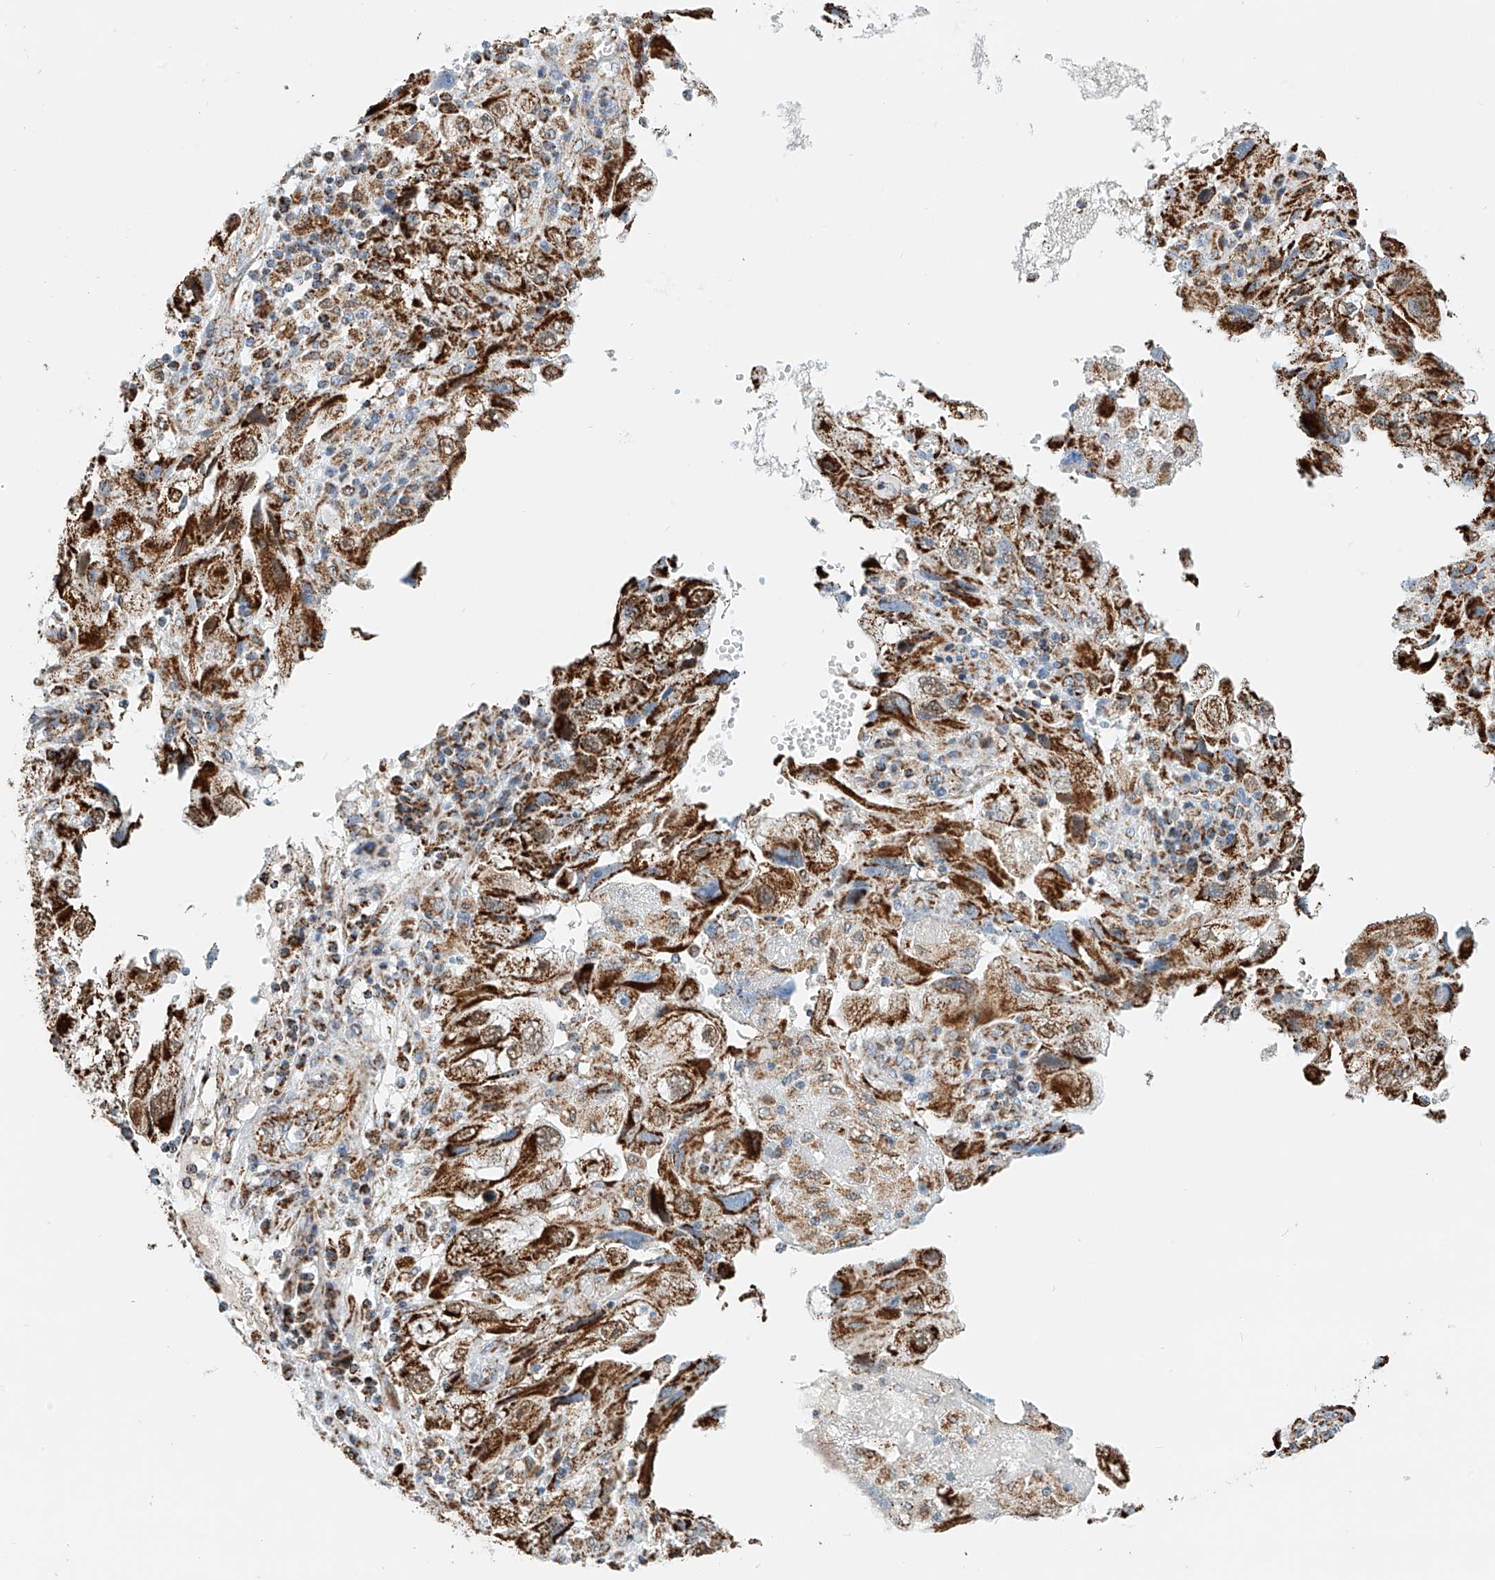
{"staining": {"intensity": "moderate", "quantity": ">75%", "location": "cytoplasmic/membranous"}, "tissue": "endometrial cancer", "cell_type": "Tumor cells", "image_type": "cancer", "snomed": [{"axis": "morphology", "description": "Adenocarcinoma, NOS"}, {"axis": "topography", "description": "Endometrium"}], "caption": "Moderate cytoplasmic/membranous protein staining is present in approximately >75% of tumor cells in endometrial cancer.", "gene": "PPA2", "patient": {"sex": "female", "age": 49}}